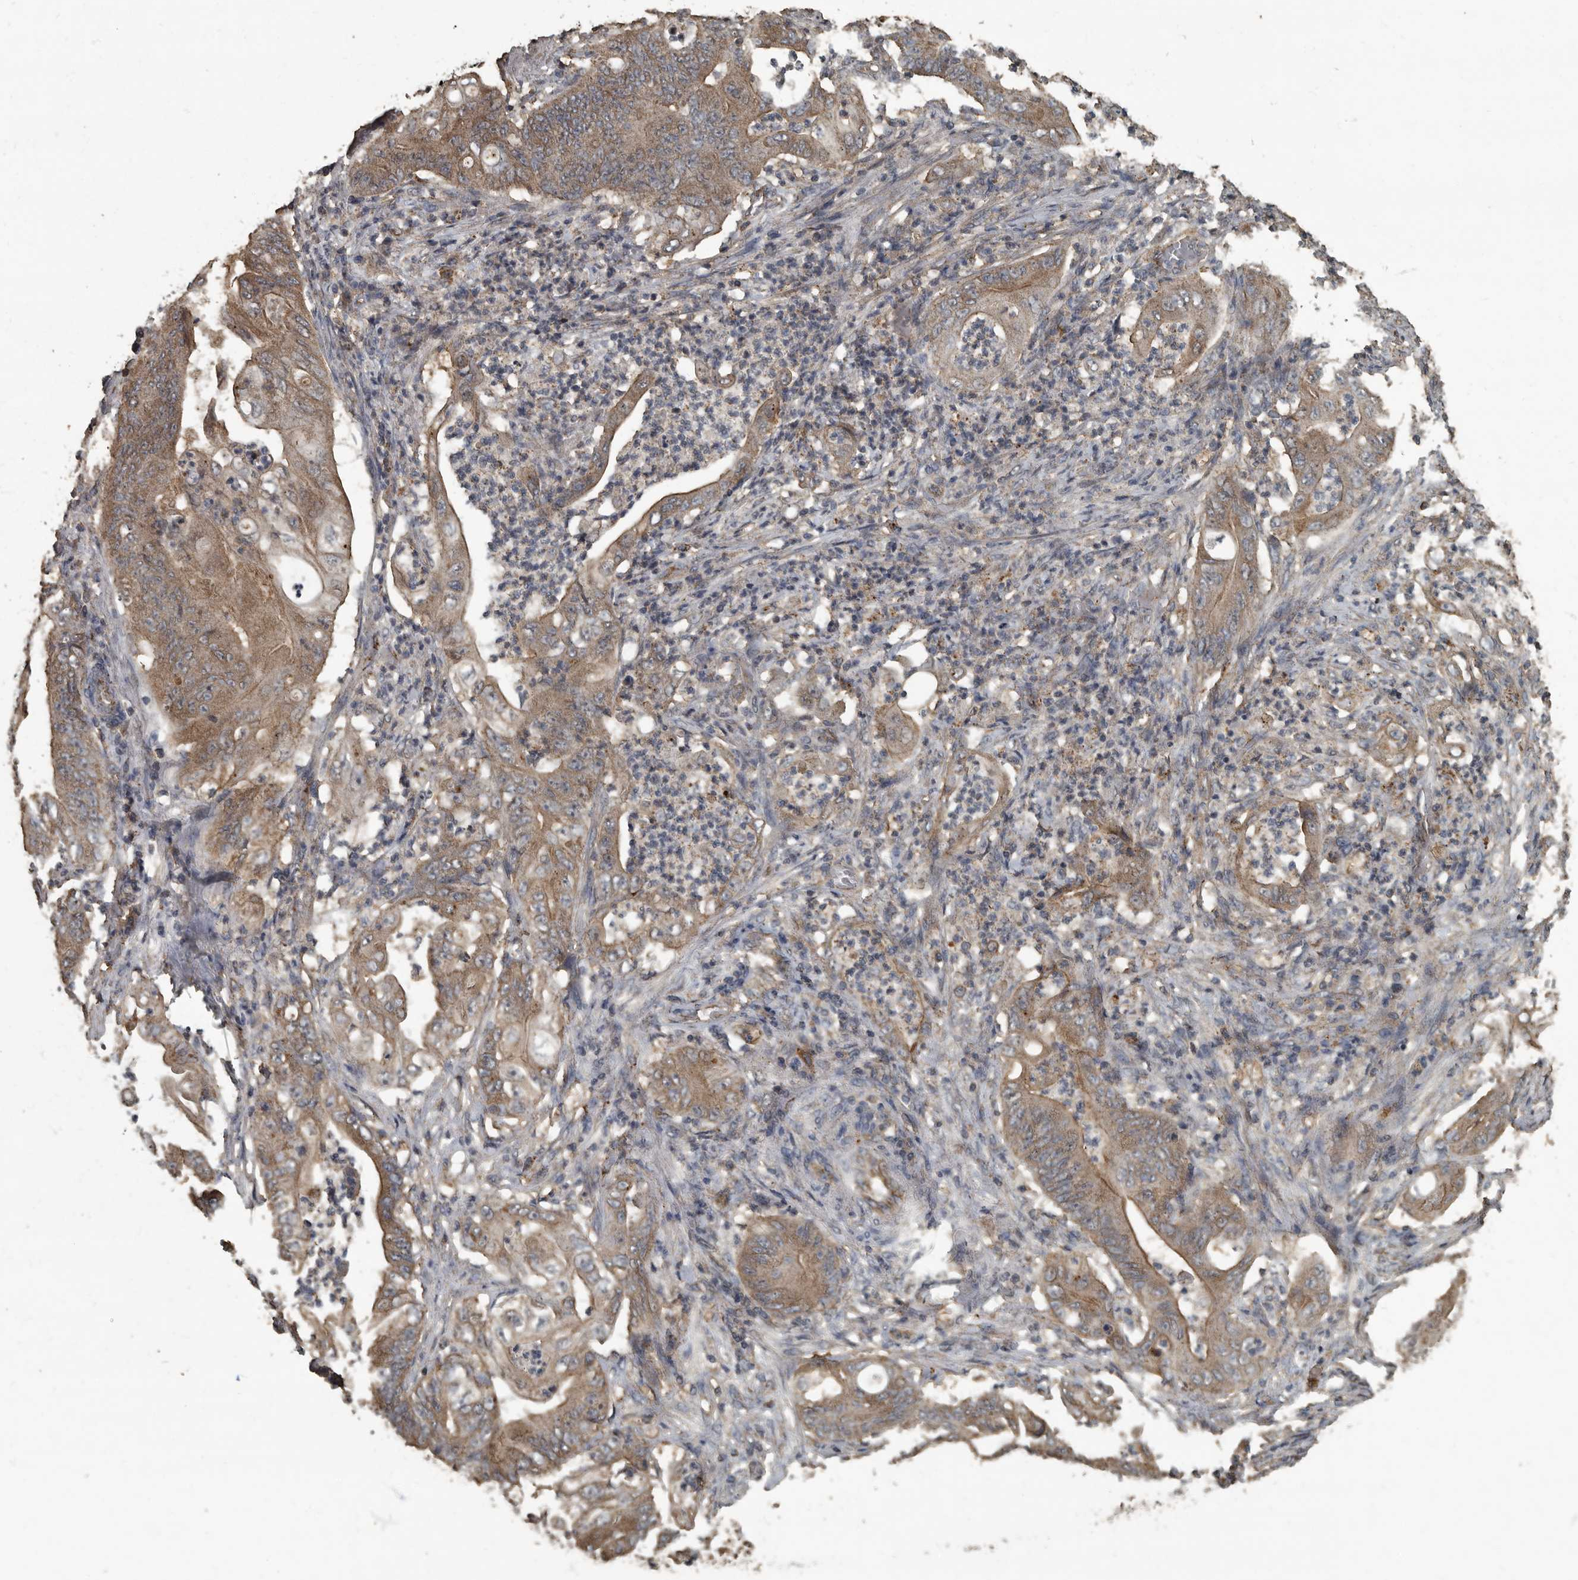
{"staining": {"intensity": "moderate", "quantity": ">75%", "location": "cytoplasmic/membranous"}, "tissue": "stomach cancer", "cell_type": "Tumor cells", "image_type": "cancer", "snomed": [{"axis": "morphology", "description": "Adenocarcinoma, NOS"}, {"axis": "topography", "description": "Stomach"}], "caption": "The histopathology image shows a brown stain indicating the presence of a protein in the cytoplasmic/membranous of tumor cells in stomach cancer (adenocarcinoma). Using DAB (brown) and hematoxylin (blue) stains, captured at high magnification using brightfield microscopy.", "gene": "IL15RA", "patient": {"sex": "female", "age": 73}}